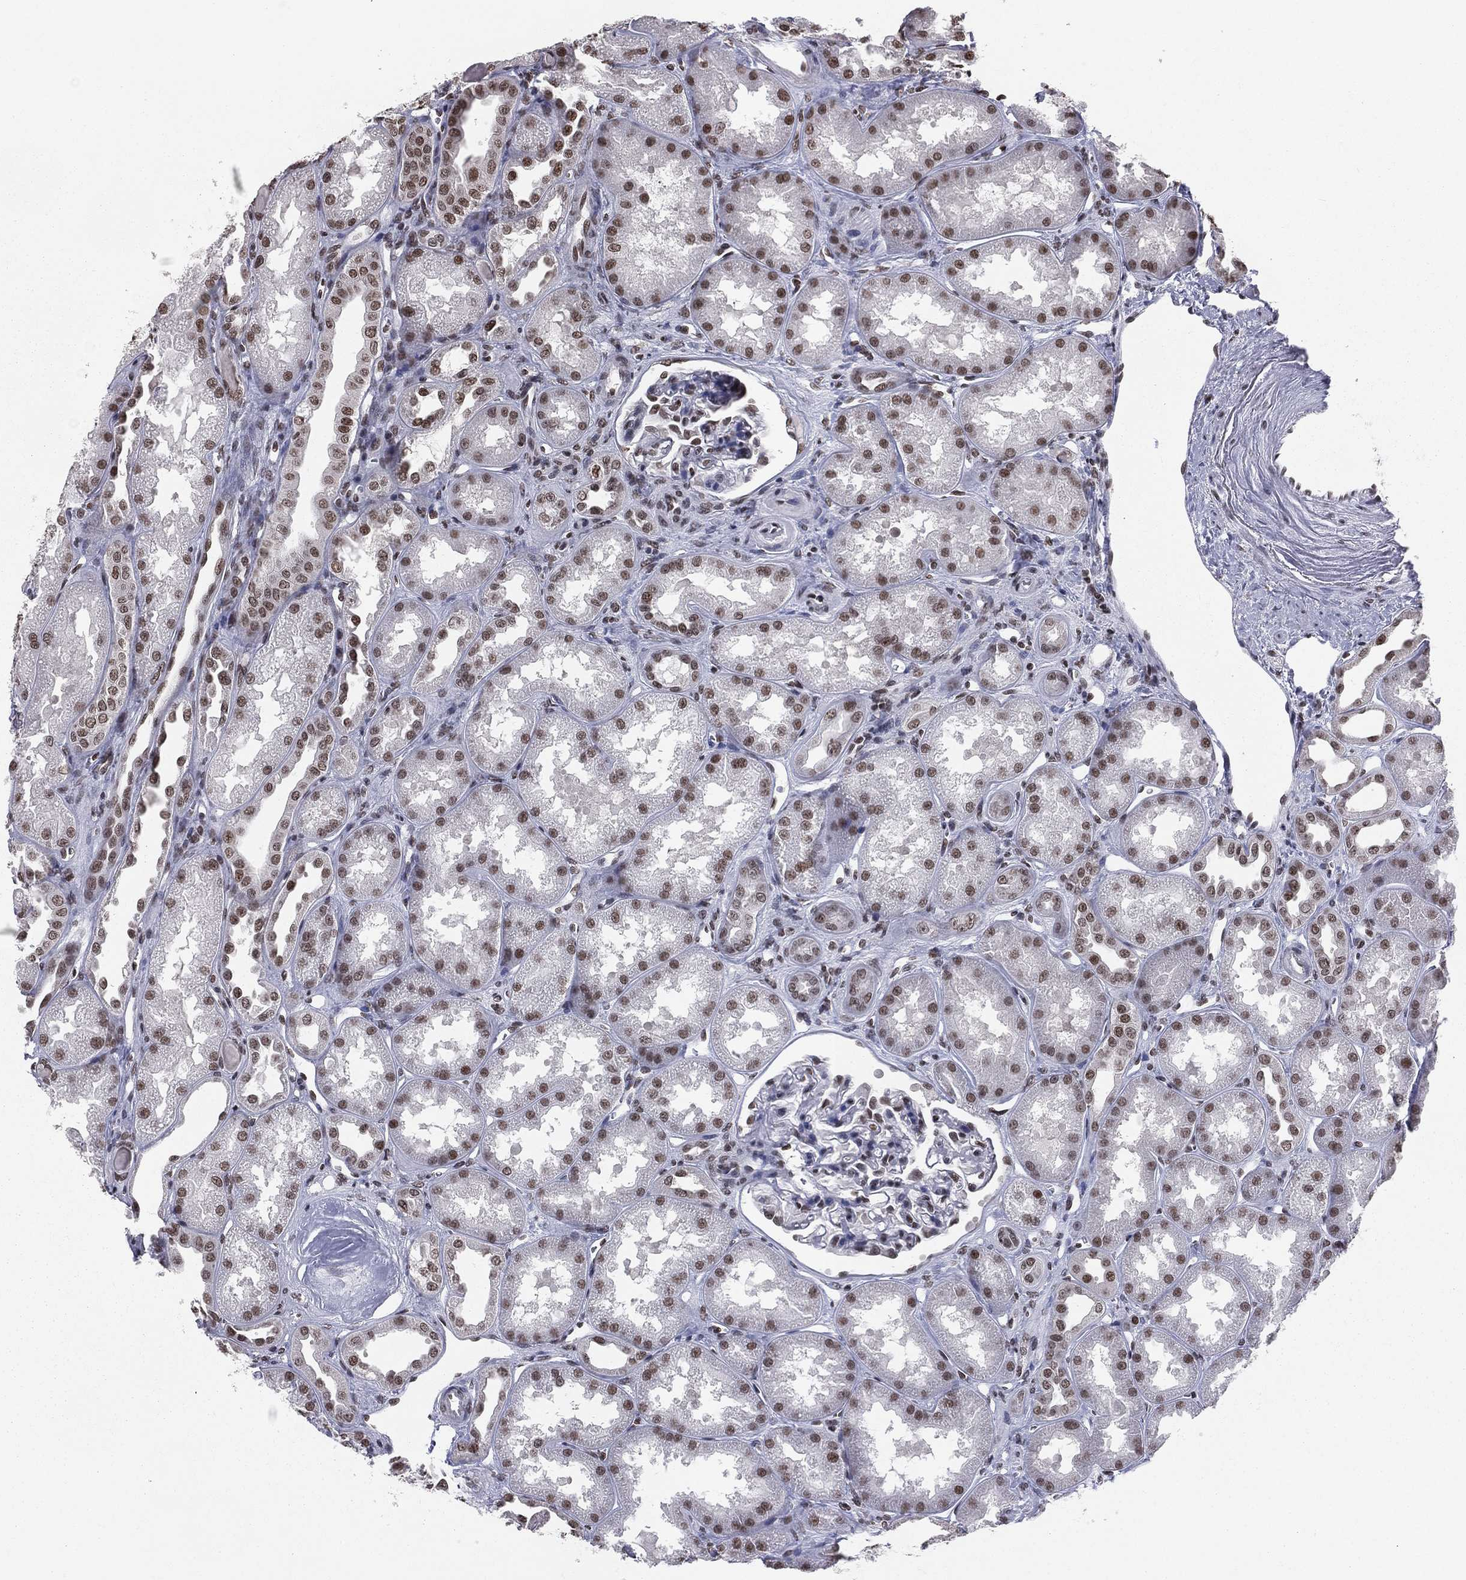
{"staining": {"intensity": "moderate", "quantity": ">75%", "location": "nuclear"}, "tissue": "kidney", "cell_type": "Cells in glomeruli", "image_type": "normal", "snomed": [{"axis": "morphology", "description": "Normal tissue, NOS"}, {"axis": "topography", "description": "Kidney"}], "caption": "An image showing moderate nuclear expression in approximately >75% of cells in glomeruli in normal kidney, as visualized by brown immunohistochemical staining.", "gene": "RFX7", "patient": {"sex": "male", "age": 61}}